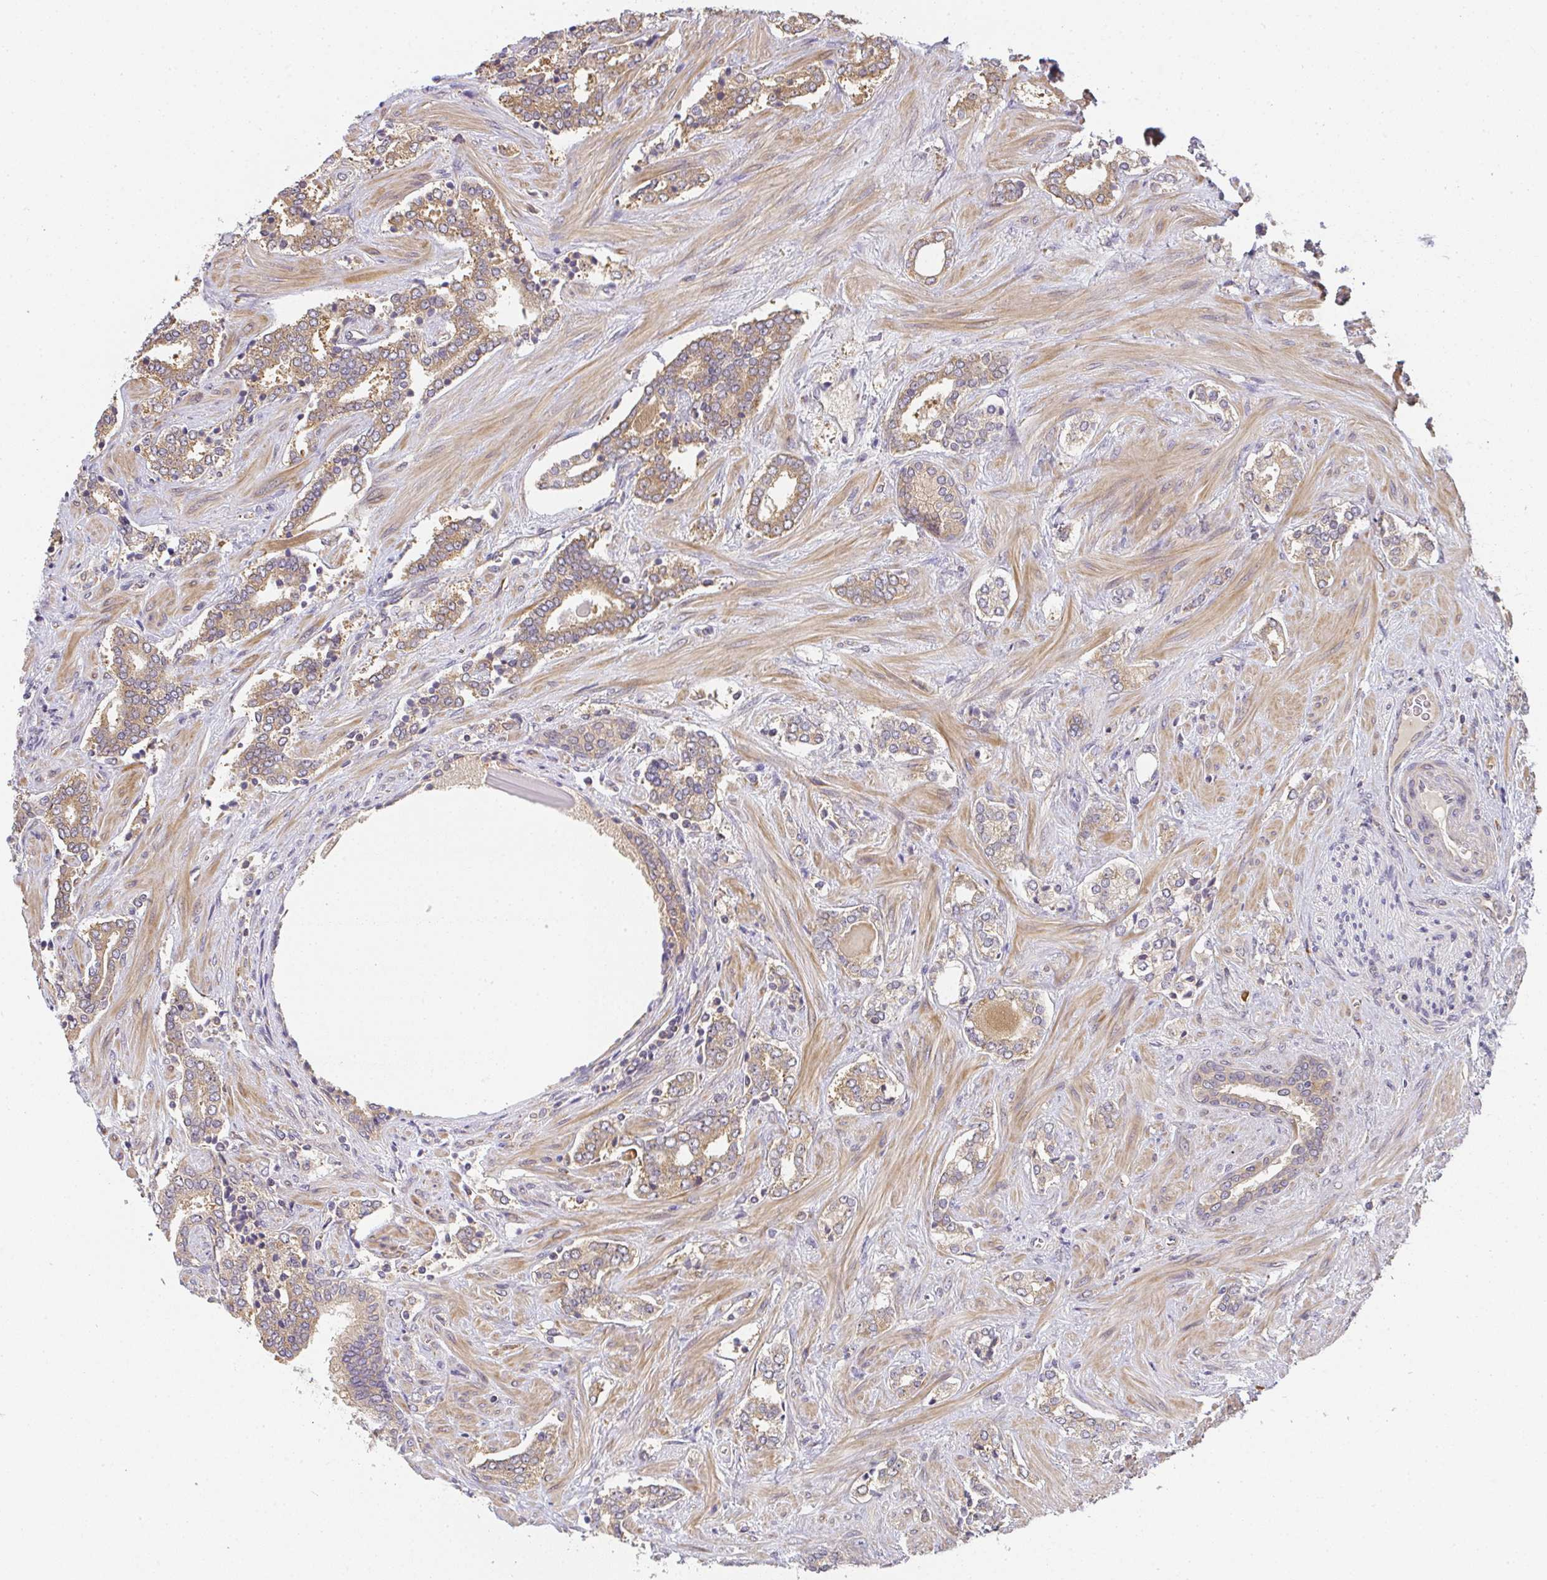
{"staining": {"intensity": "moderate", "quantity": ">75%", "location": "cytoplasmic/membranous"}, "tissue": "prostate cancer", "cell_type": "Tumor cells", "image_type": "cancer", "snomed": [{"axis": "morphology", "description": "Adenocarcinoma, High grade"}, {"axis": "topography", "description": "Prostate"}], "caption": "Prostate cancer tissue shows moderate cytoplasmic/membranous expression in approximately >75% of tumor cells, visualized by immunohistochemistry. The staining was performed using DAB (3,3'-diaminobenzidine), with brown indicating positive protein expression. Nuclei are stained blue with hematoxylin.", "gene": "SLC35B3", "patient": {"sex": "male", "age": 60}}